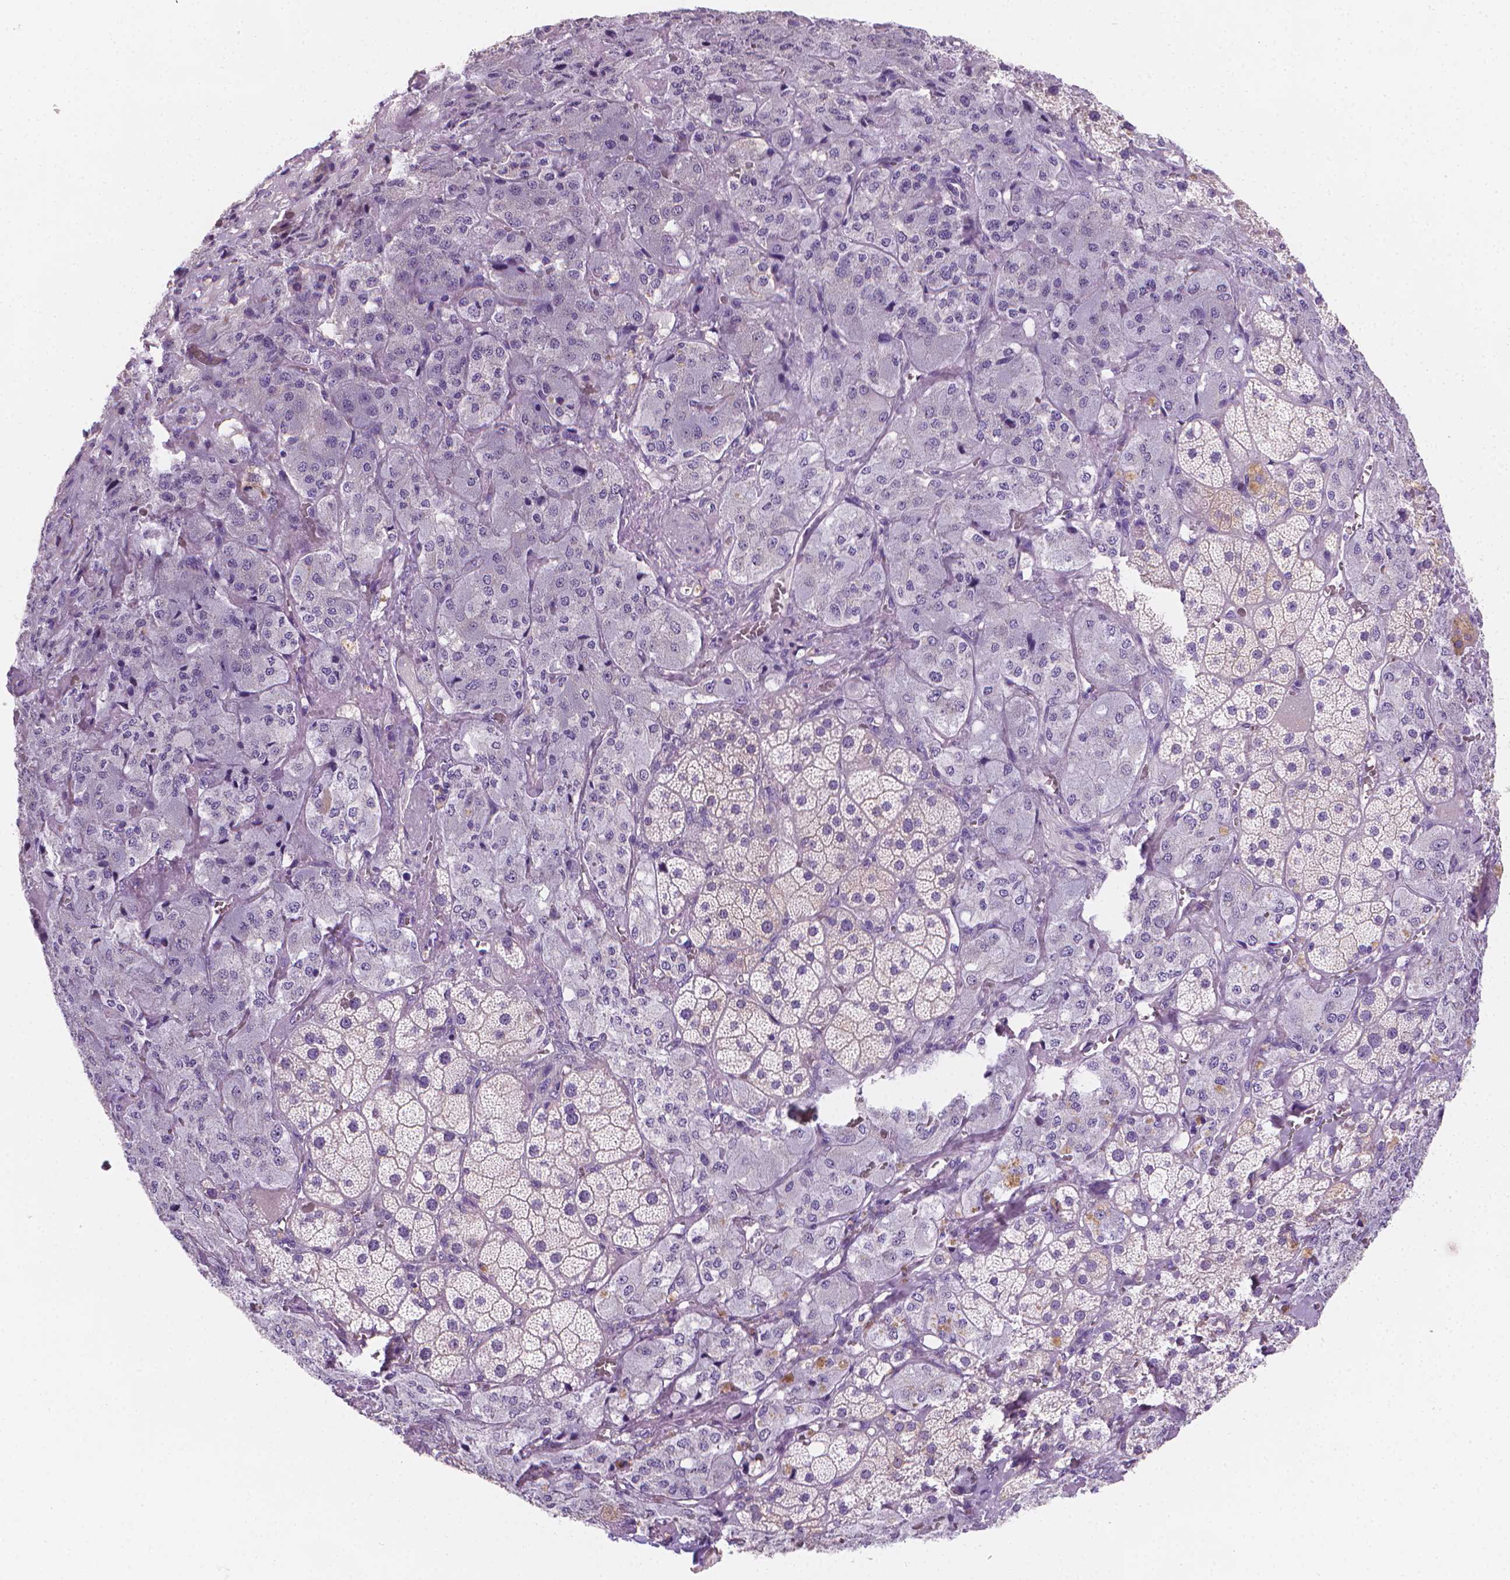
{"staining": {"intensity": "moderate", "quantity": "<25%", "location": "cytoplasmic/membranous"}, "tissue": "adrenal gland", "cell_type": "Glandular cells", "image_type": "normal", "snomed": [{"axis": "morphology", "description": "Normal tissue, NOS"}, {"axis": "topography", "description": "Adrenal gland"}], "caption": "Immunohistochemical staining of normal adrenal gland reveals moderate cytoplasmic/membranous protein staining in about <25% of glandular cells. The staining was performed using DAB (3,3'-diaminobenzidine), with brown indicating positive protein expression. Nuclei are stained blue with hematoxylin.", "gene": "FASN", "patient": {"sex": "male", "age": 57}}